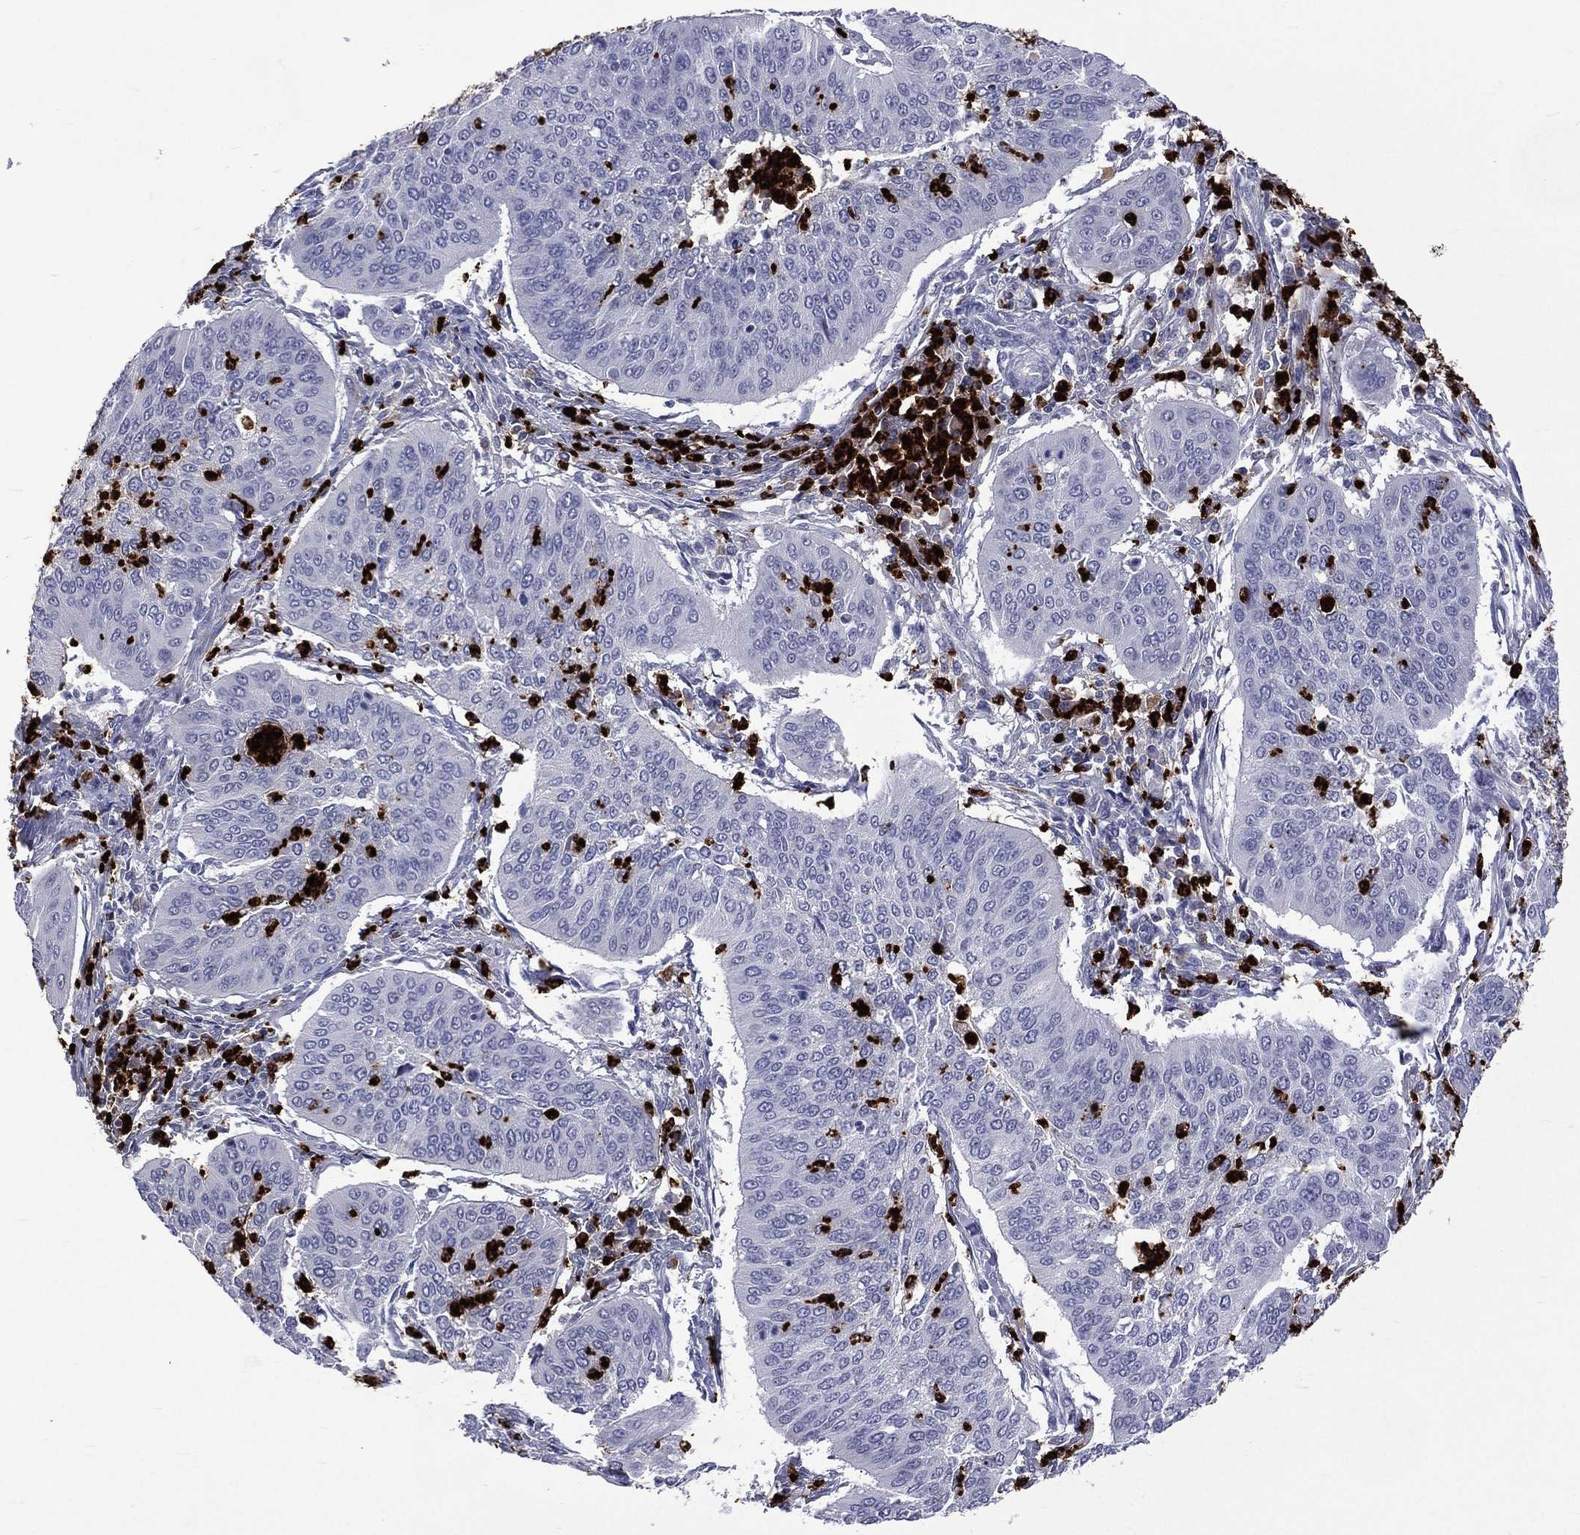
{"staining": {"intensity": "negative", "quantity": "none", "location": "none"}, "tissue": "cervical cancer", "cell_type": "Tumor cells", "image_type": "cancer", "snomed": [{"axis": "morphology", "description": "Normal tissue, NOS"}, {"axis": "morphology", "description": "Squamous cell carcinoma, NOS"}, {"axis": "topography", "description": "Cervix"}], "caption": "Cervical cancer (squamous cell carcinoma) was stained to show a protein in brown. There is no significant expression in tumor cells.", "gene": "ELANE", "patient": {"sex": "female", "age": 39}}